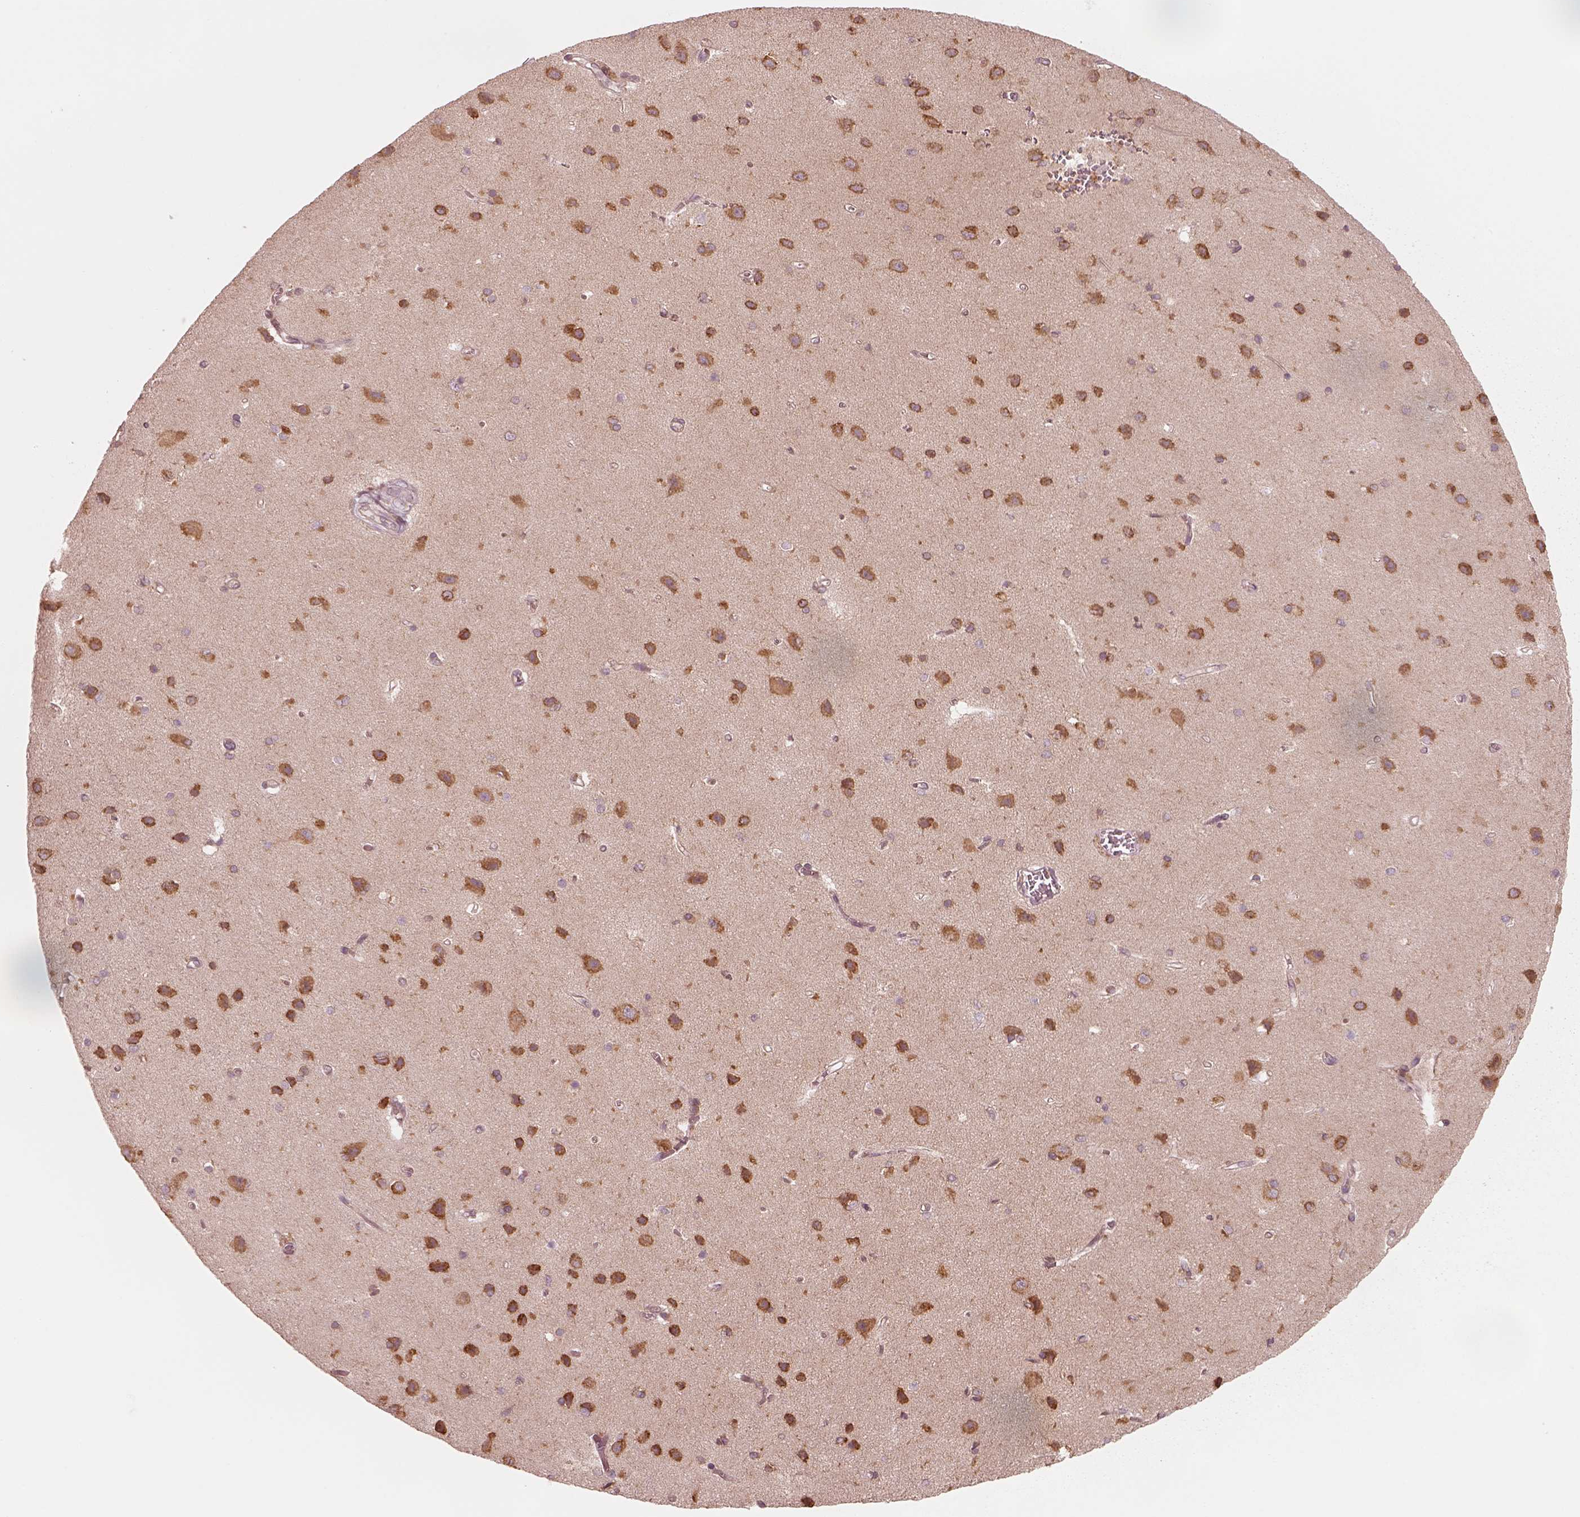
{"staining": {"intensity": "moderate", "quantity": "<25%", "location": "cytoplasmic/membranous"}, "tissue": "cerebral cortex", "cell_type": "Endothelial cells", "image_type": "normal", "snomed": [{"axis": "morphology", "description": "Normal tissue, NOS"}, {"axis": "topography", "description": "Cerebral cortex"}], "caption": "This image exhibits immunohistochemistry (IHC) staining of normal human cerebral cortex, with low moderate cytoplasmic/membranous staining in approximately <25% of endothelial cells.", "gene": "CNOT2", "patient": {"sex": "male", "age": 37}}